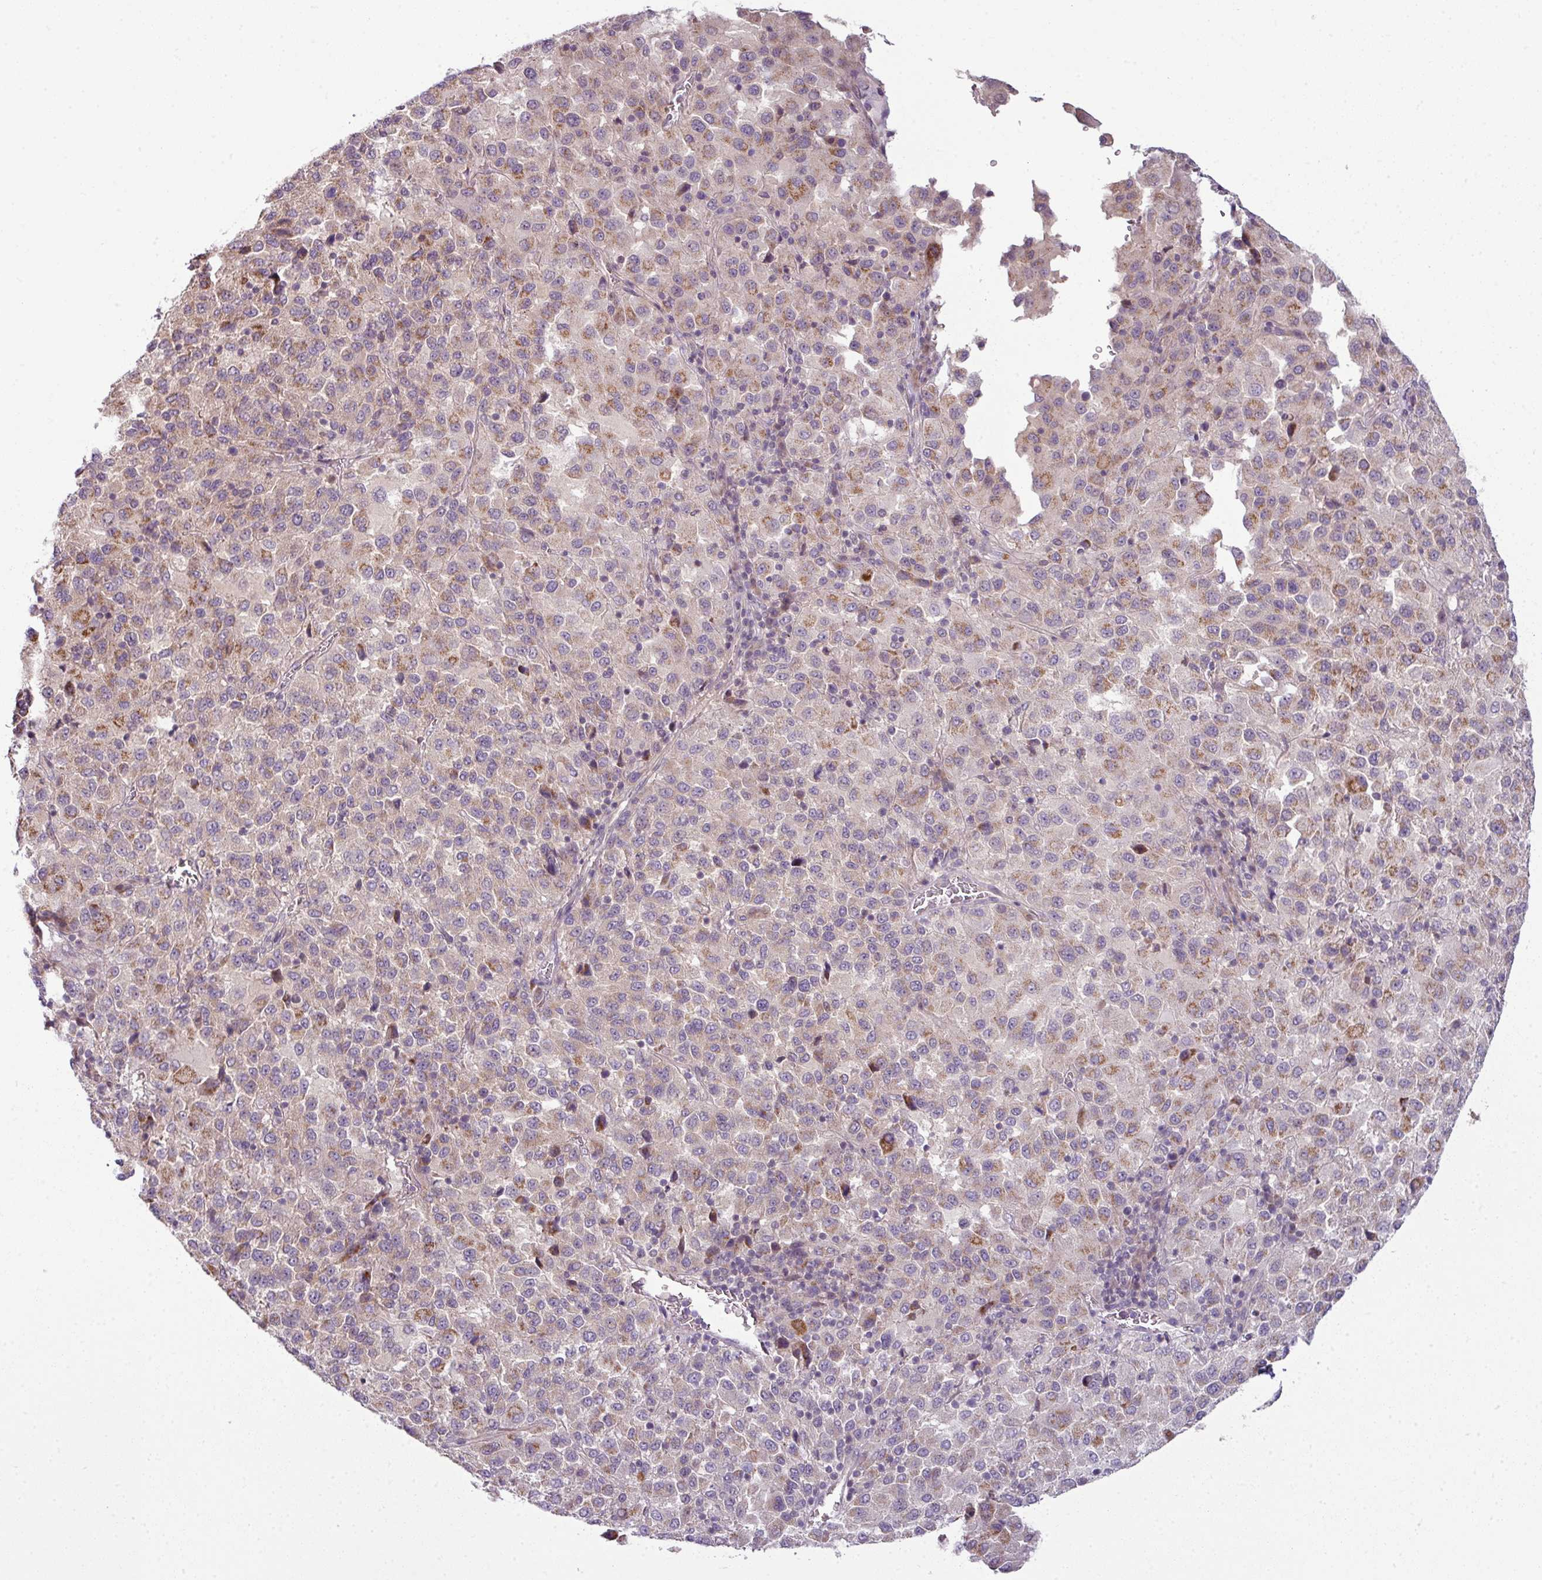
{"staining": {"intensity": "moderate", "quantity": "25%-75%", "location": "cytoplasmic/membranous"}, "tissue": "melanoma", "cell_type": "Tumor cells", "image_type": "cancer", "snomed": [{"axis": "morphology", "description": "Malignant melanoma, Metastatic site"}, {"axis": "topography", "description": "Lung"}], "caption": "This photomicrograph demonstrates IHC staining of malignant melanoma (metastatic site), with medium moderate cytoplasmic/membranous staining in about 25%-75% of tumor cells.", "gene": "DERPC", "patient": {"sex": "male", "age": 64}}